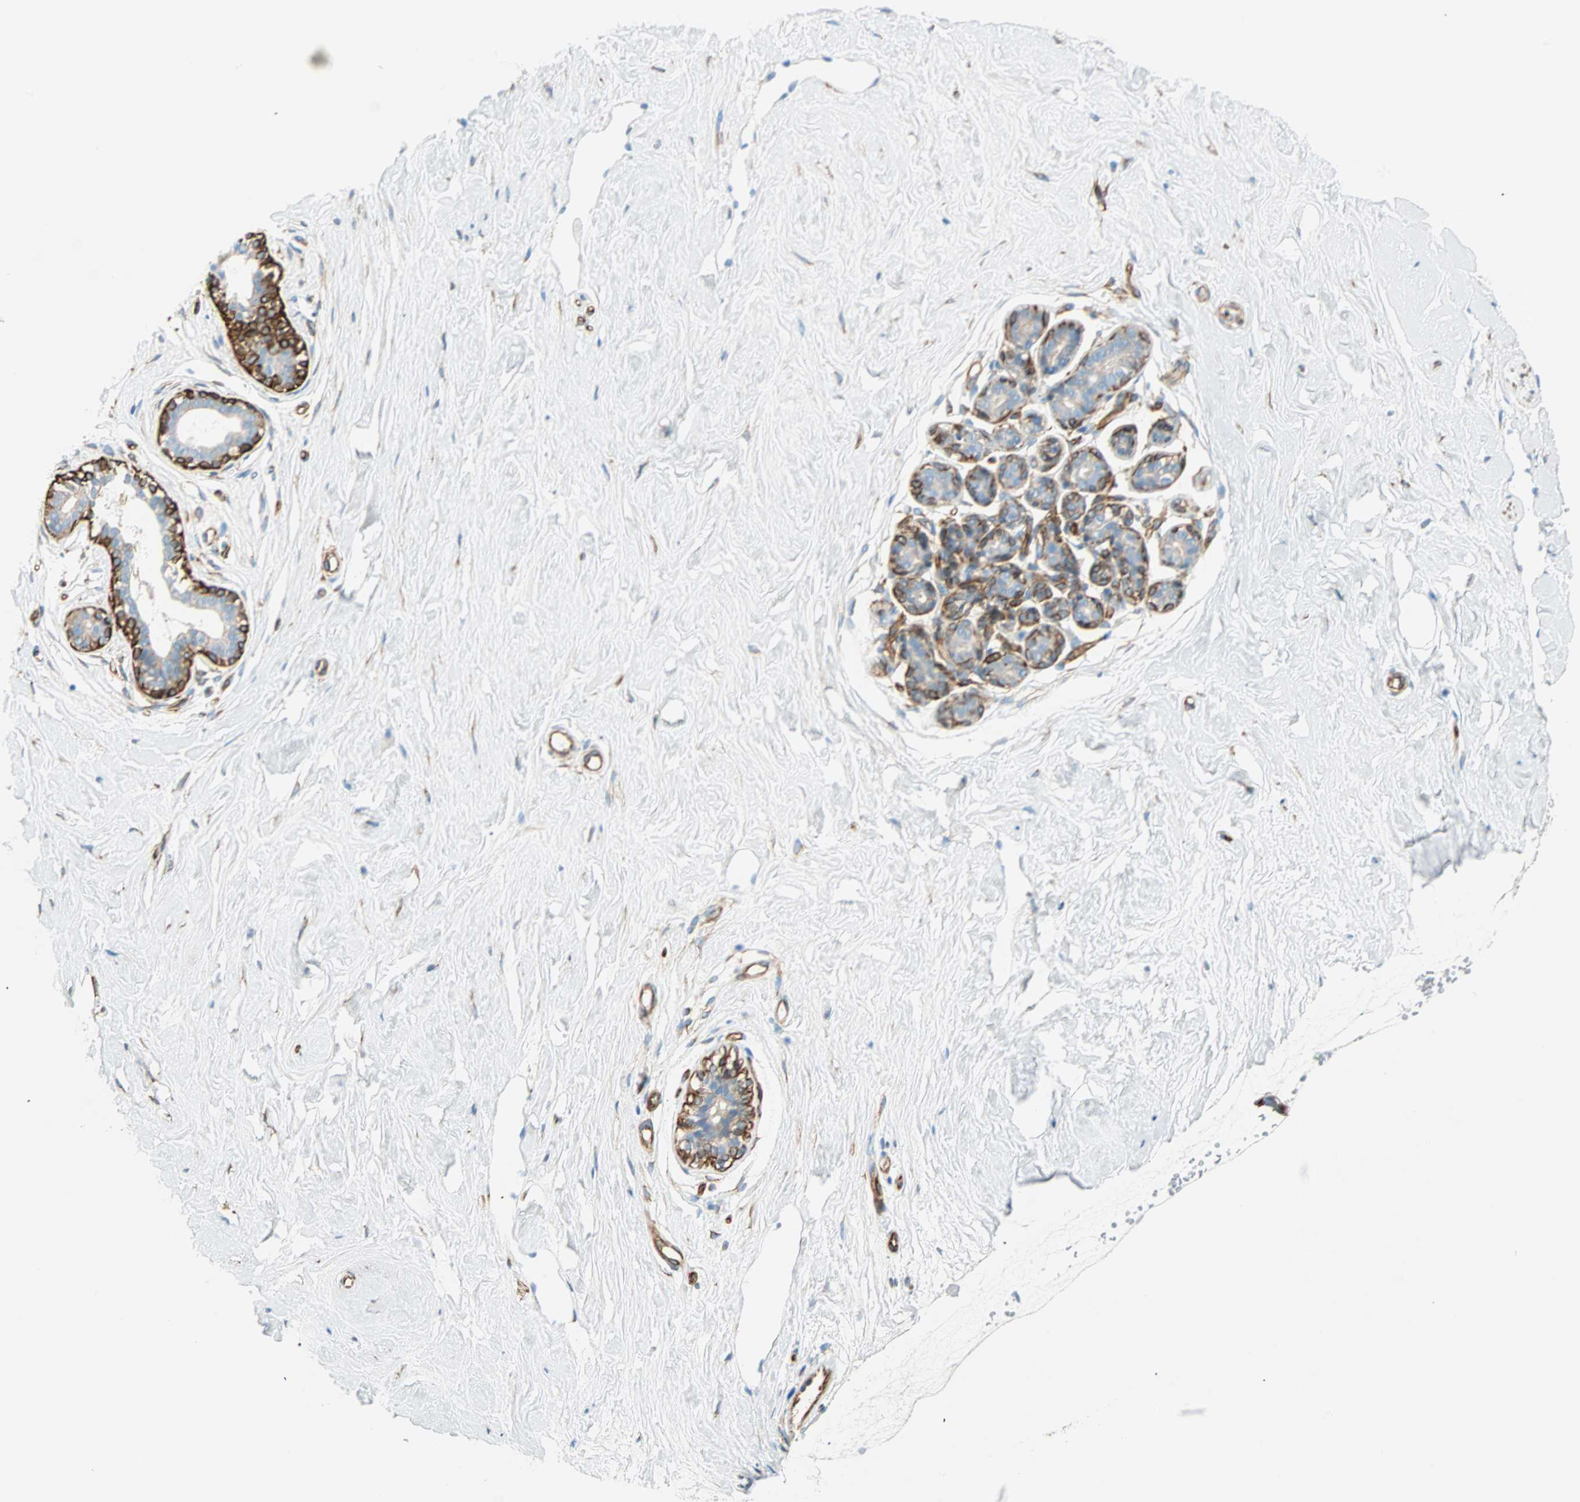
{"staining": {"intensity": "negative", "quantity": "none", "location": "none"}, "tissue": "breast", "cell_type": "Adipocytes", "image_type": "normal", "snomed": [{"axis": "morphology", "description": "Normal tissue, NOS"}, {"axis": "topography", "description": "Breast"}], "caption": "This is an immunohistochemistry (IHC) micrograph of benign human breast. There is no expression in adipocytes.", "gene": "NES", "patient": {"sex": "female", "age": 23}}